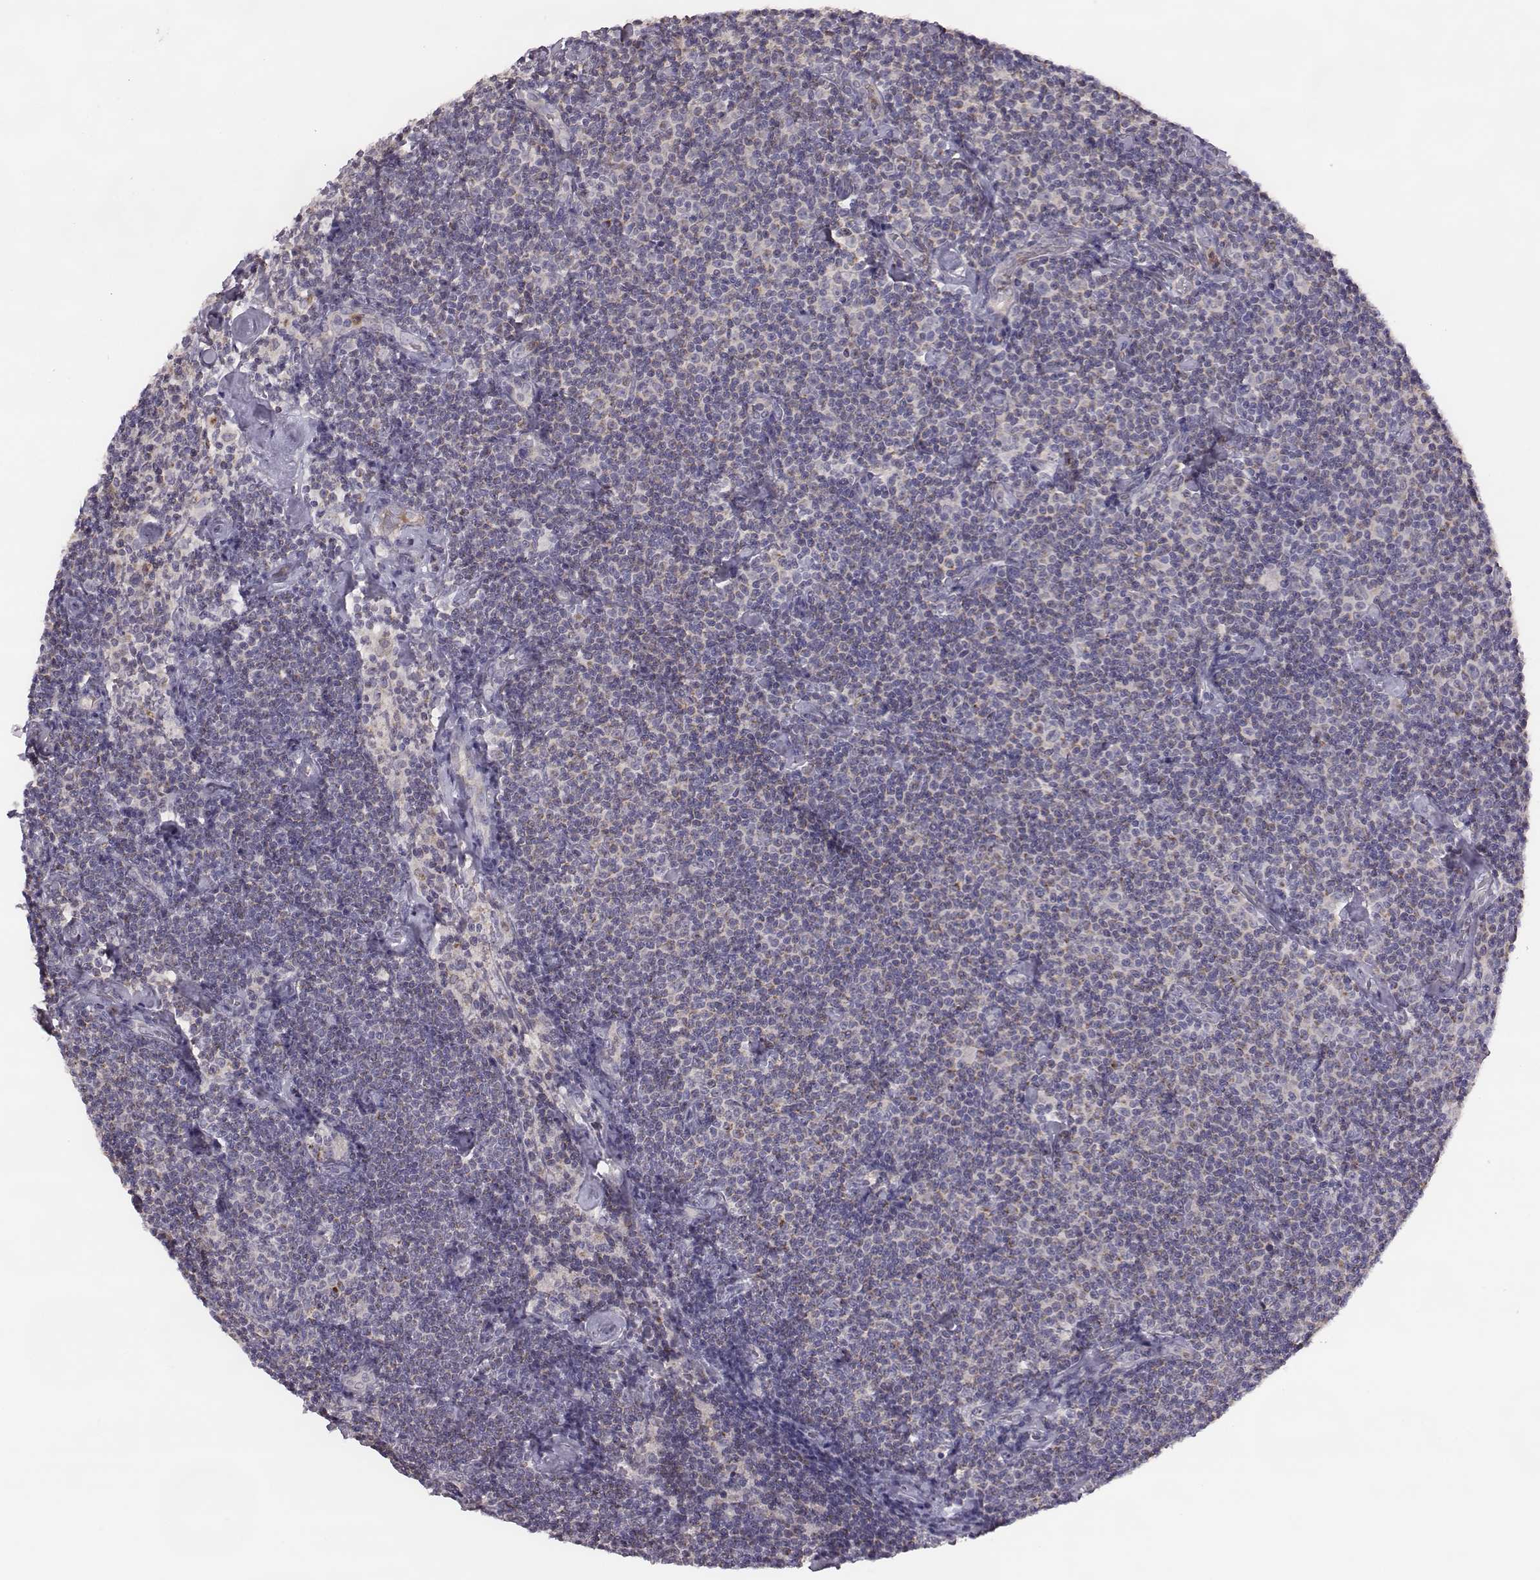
{"staining": {"intensity": "negative", "quantity": "none", "location": "none"}, "tissue": "lymphoma", "cell_type": "Tumor cells", "image_type": "cancer", "snomed": [{"axis": "morphology", "description": "Malignant lymphoma, non-Hodgkin's type, Low grade"}, {"axis": "topography", "description": "Lymph node"}], "caption": "A histopathology image of human lymphoma is negative for staining in tumor cells.", "gene": "KMO", "patient": {"sex": "male", "age": 81}}